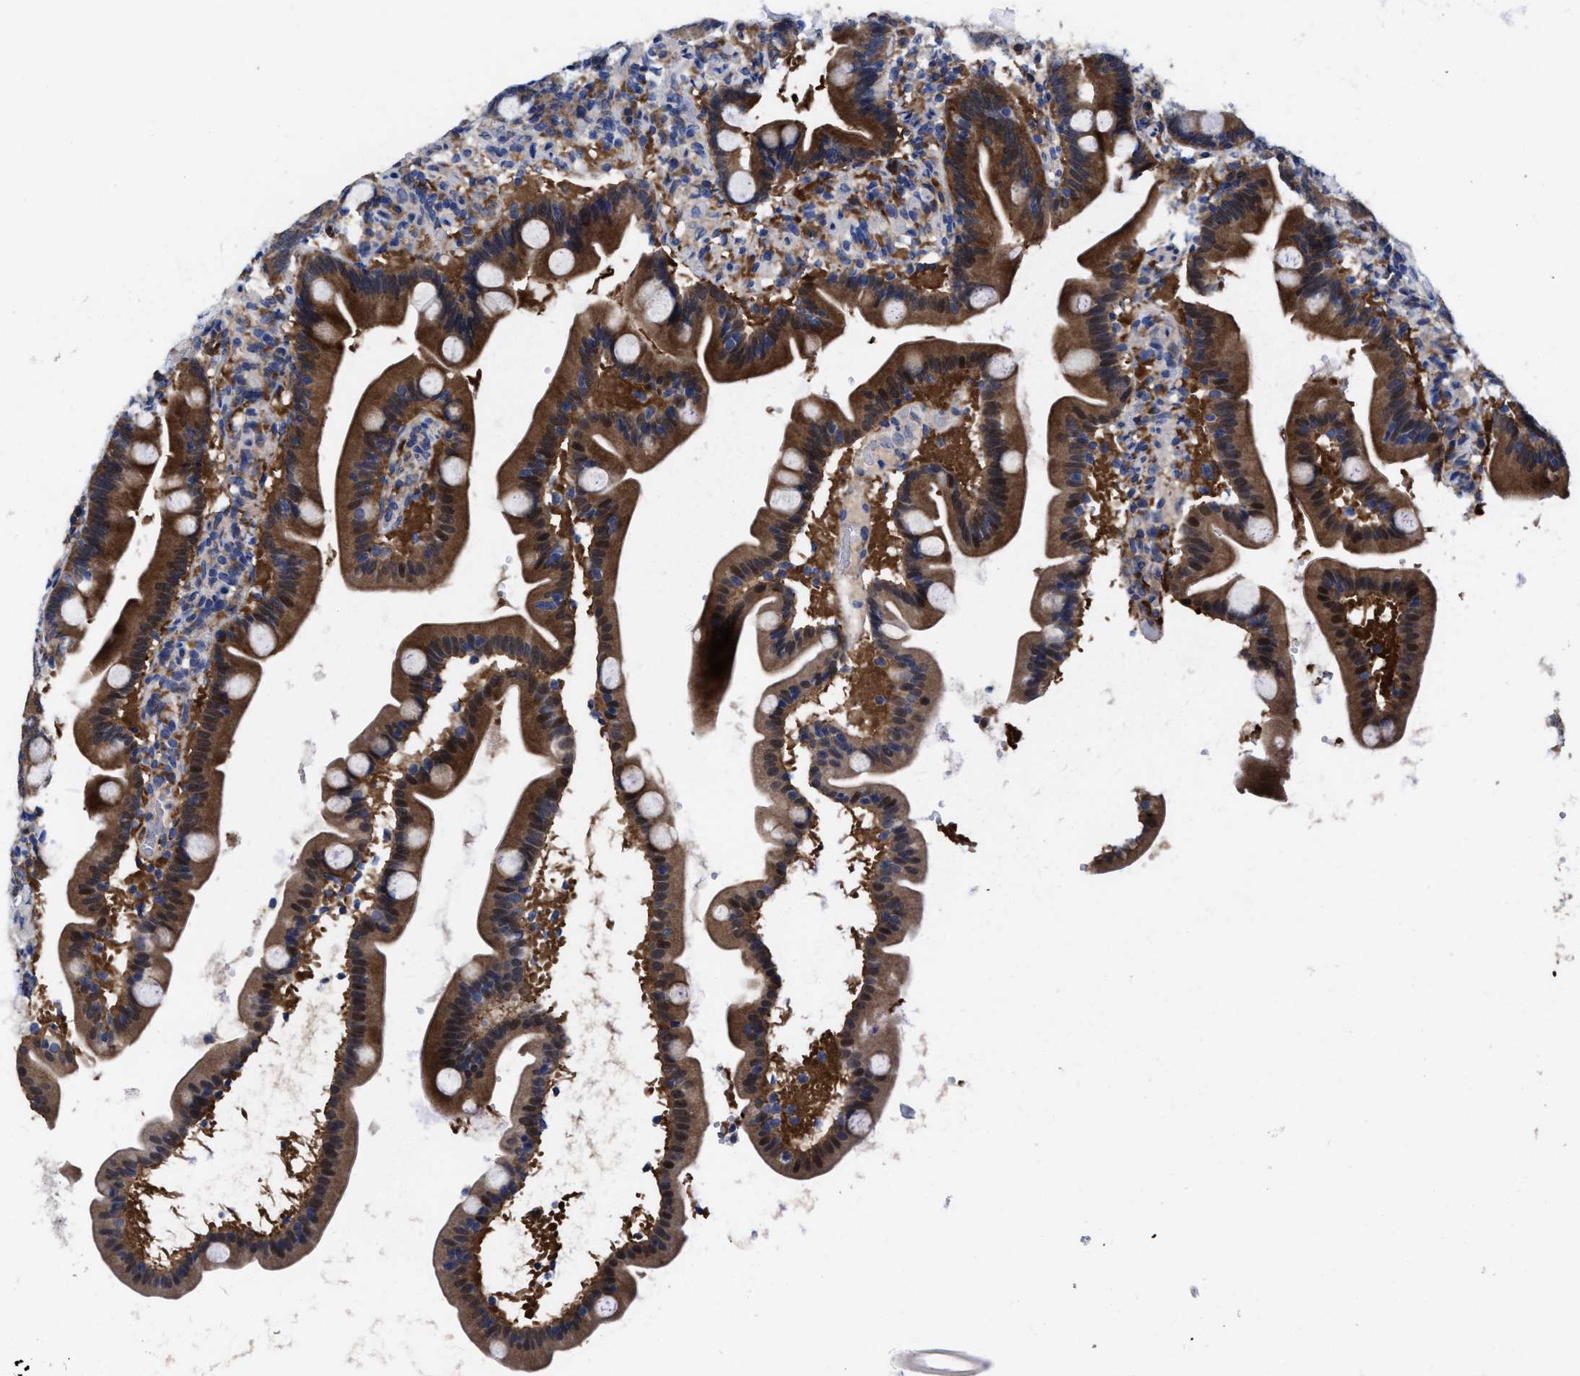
{"staining": {"intensity": "strong", "quantity": ">75%", "location": "cytoplasmic/membranous"}, "tissue": "duodenum", "cell_type": "Glandular cells", "image_type": "normal", "snomed": [{"axis": "morphology", "description": "Normal tissue, NOS"}, {"axis": "topography", "description": "Duodenum"}], "caption": "Protein expression by IHC displays strong cytoplasmic/membranous staining in about >75% of glandular cells in unremarkable duodenum. The staining is performed using DAB brown chromogen to label protein expression. The nuclei are counter-stained blue using hematoxylin.", "gene": "TXNDC17", "patient": {"sex": "male", "age": 54}}